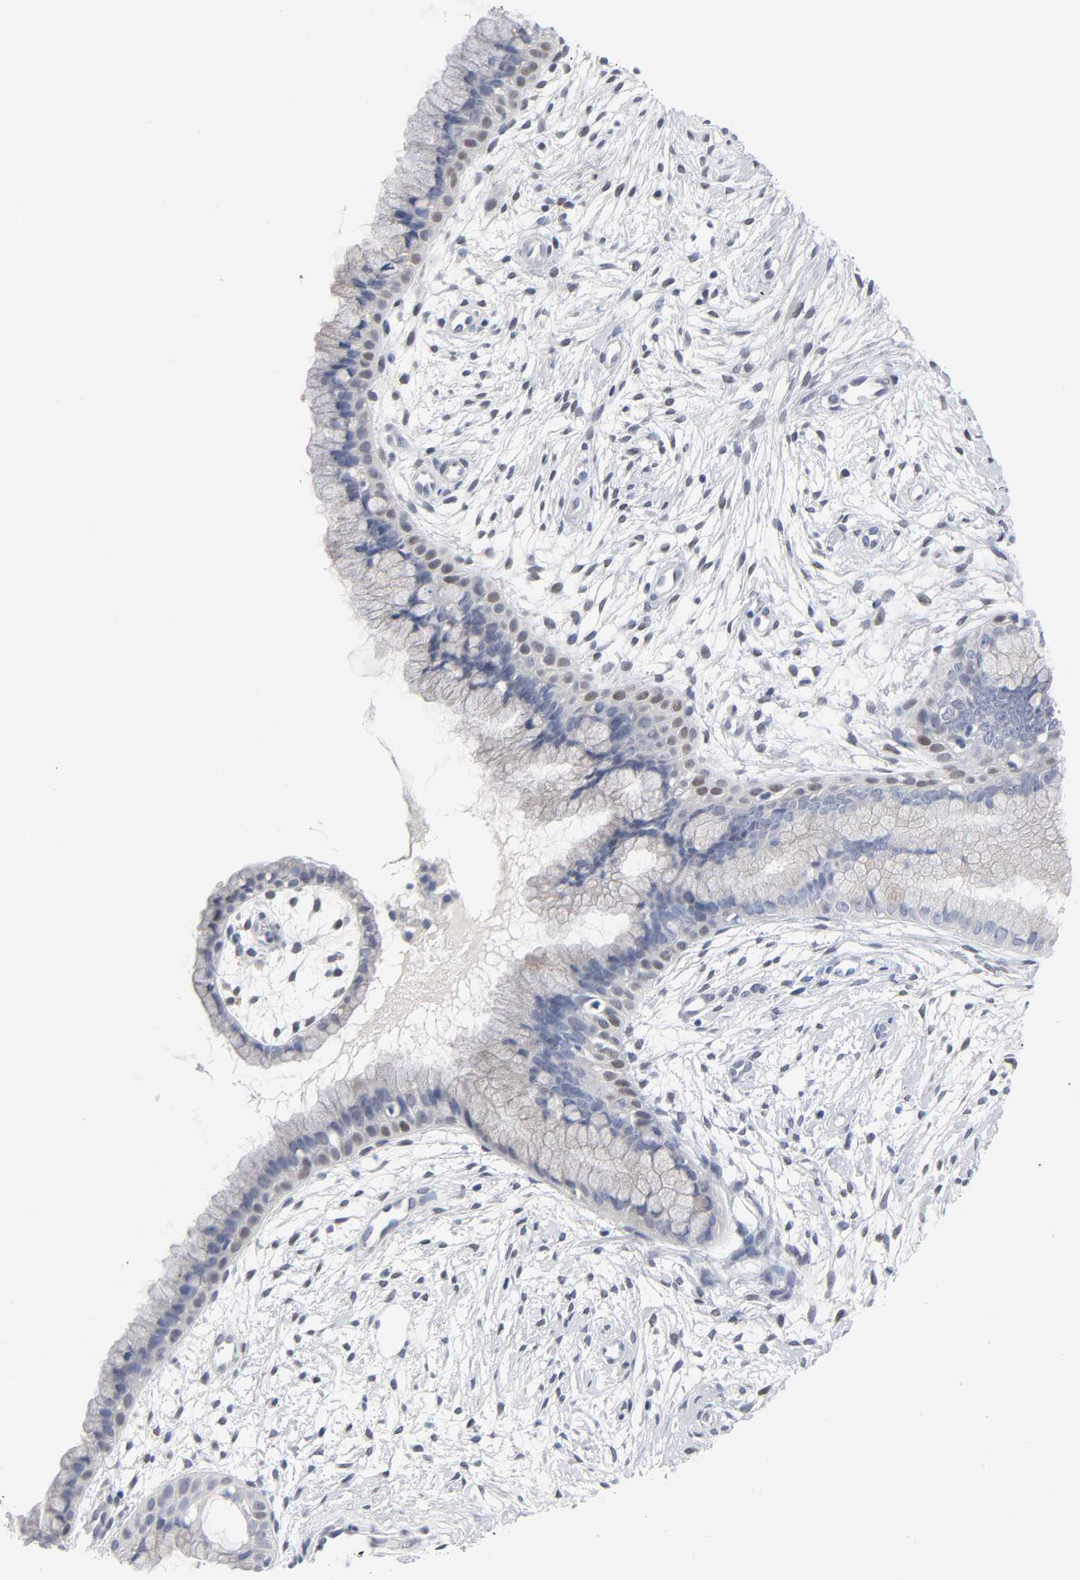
{"staining": {"intensity": "weak", "quantity": "<25%", "location": "nuclear"}, "tissue": "cervix", "cell_type": "Glandular cells", "image_type": "normal", "snomed": [{"axis": "morphology", "description": "Normal tissue, NOS"}, {"axis": "topography", "description": "Cervix"}], "caption": "High power microscopy image of an immunohistochemistry image of normal cervix, revealing no significant staining in glandular cells. (DAB (3,3'-diaminobenzidine) immunohistochemistry, high magnification).", "gene": "SALL2", "patient": {"sex": "female", "age": 39}}